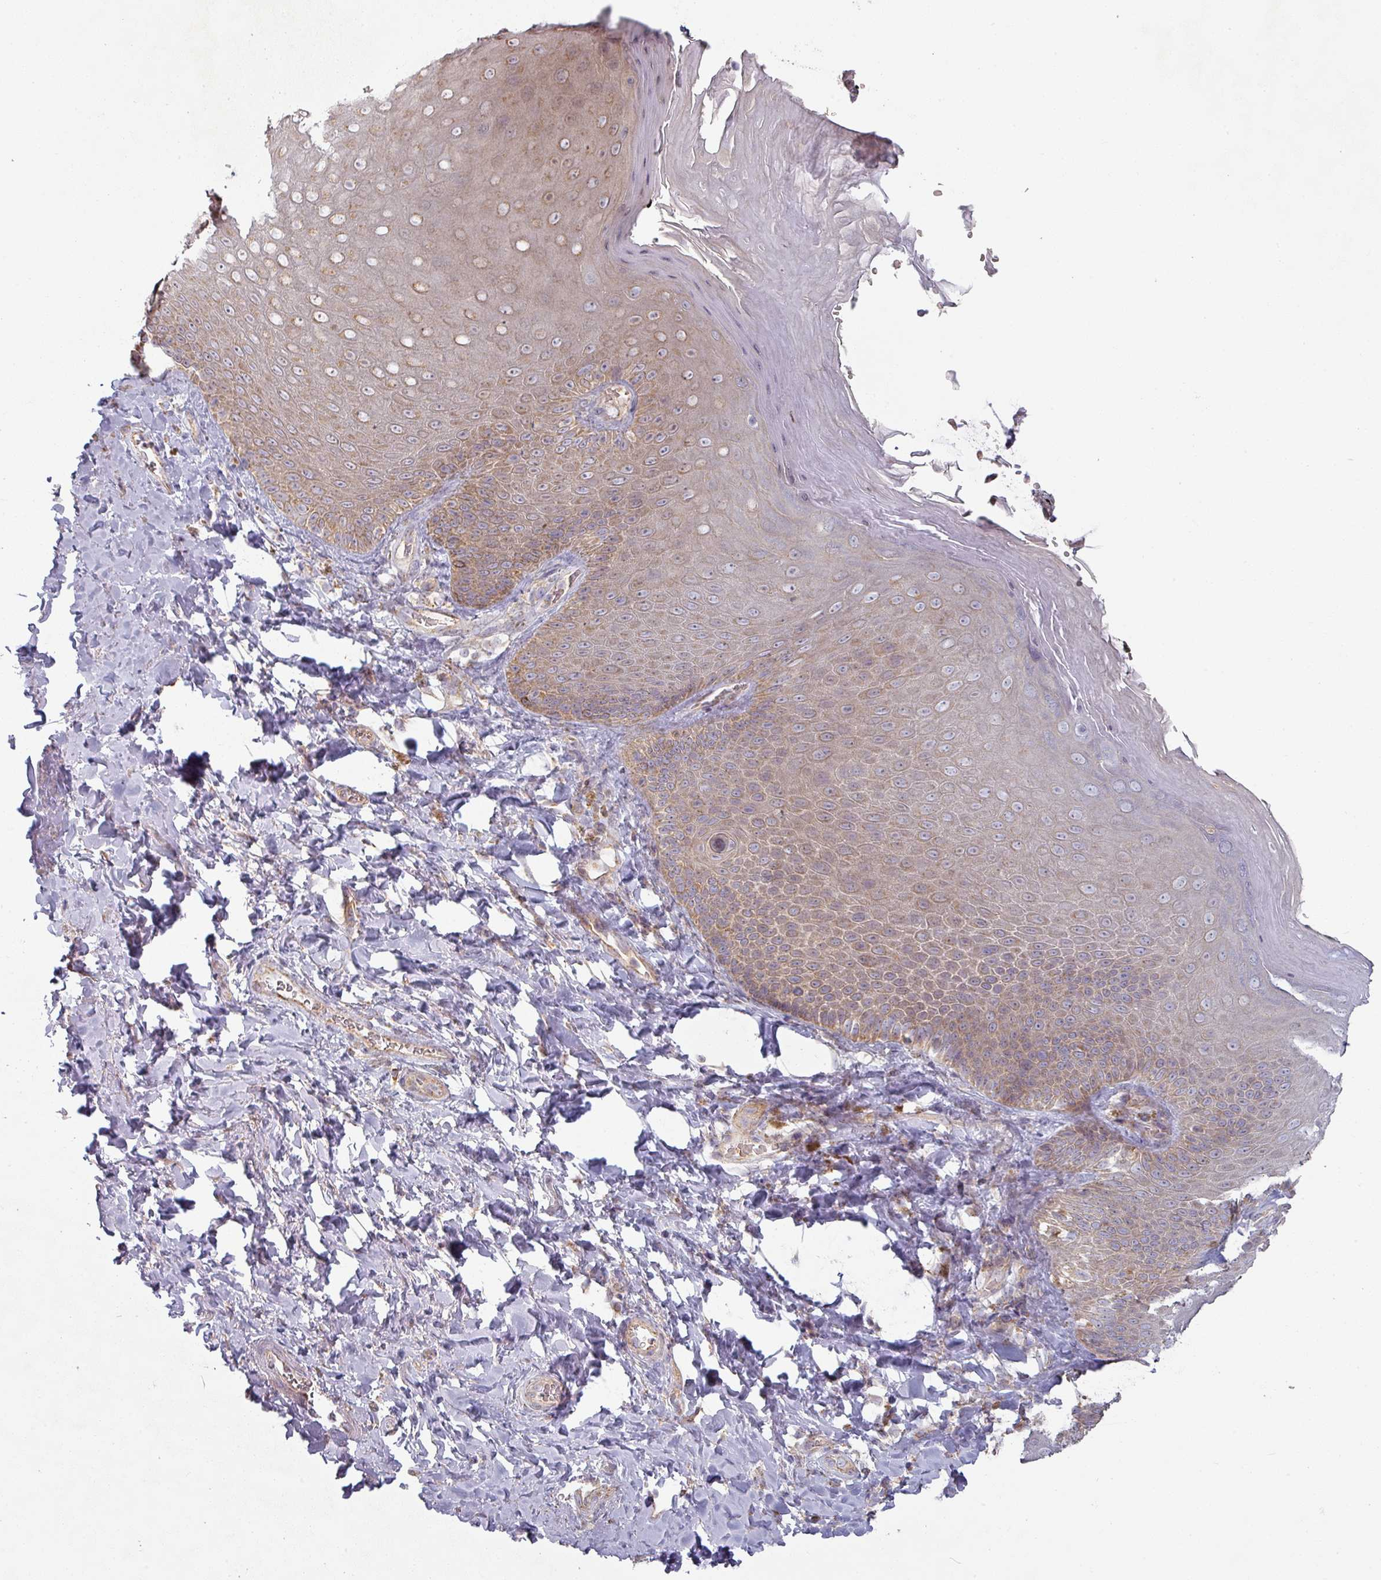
{"staining": {"intensity": "weak", "quantity": ">75%", "location": "cytoplasmic/membranous"}, "tissue": "skin", "cell_type": "Epidermal cells", "image_type": "normal", "snomed": [{"axis": "morphology", "description": "Normal tissue, NOS"}, {"axis": "topography", "description": "Anal"}, {"axis": "topography", "description": "Peripheral nerve tissue"}], "caption": "Epidermal cells reveal low levels of weak cytoplasmic/membranous expression in about >75% of cells in benign human skin. The staining was performed using DAB, with brown indicating positive protein expression. Nuclei are stained blue with hematoxylin.", "gene": "PLEKHJ1", "patient": {"sex": "male", "age": 53}}